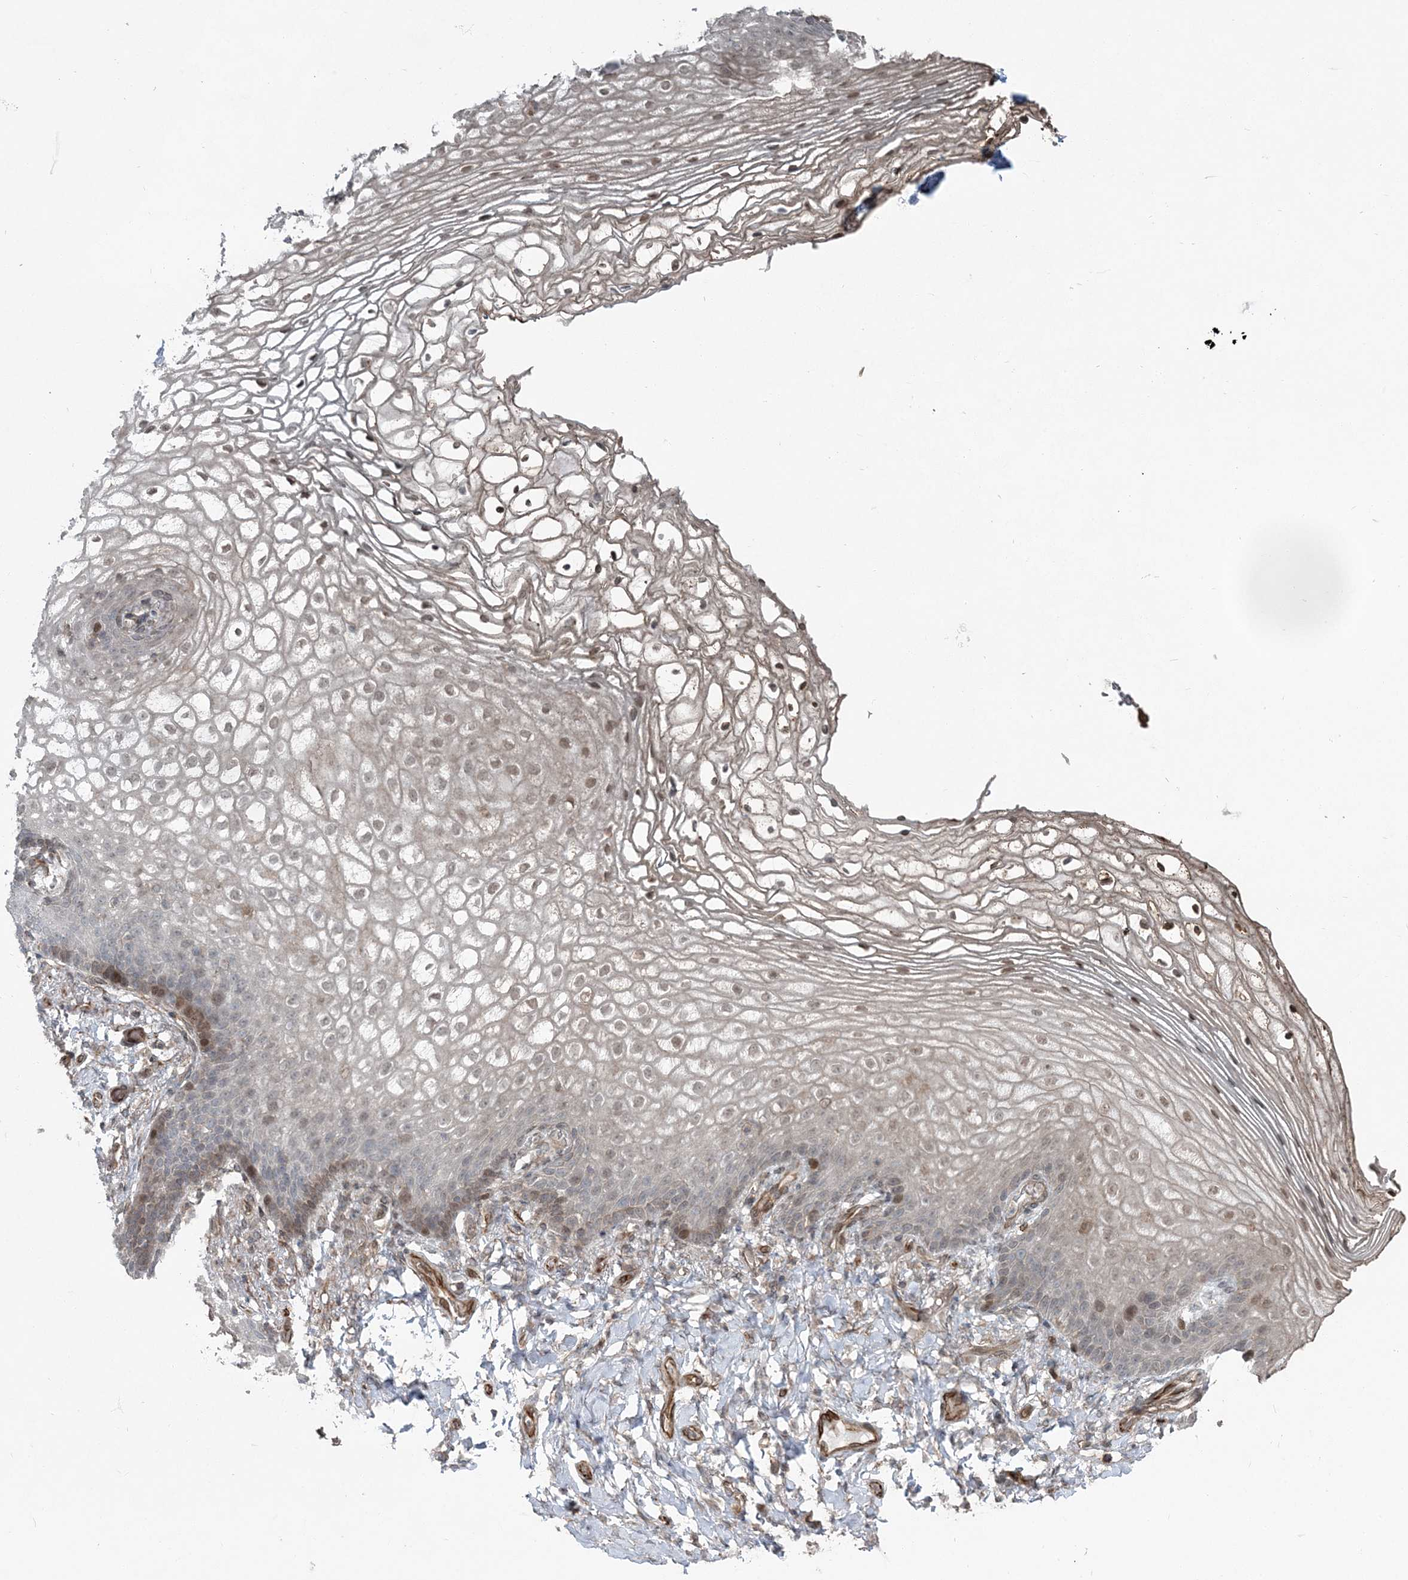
{"staining": {"intensity": "weak", "quantity": "25%-75%", "location": "cytoplasmic/membranous,nuclear"}, "tissue": "vagina", "cell_type": "Squamous epithelial cells", "image_type": "normal", "snomed": [{"axis": "morphology", "description": "Normal tissue, NOS"}, {"axis": "topography", "description": "Vagina"}], "caption": "Immunohistochemical staining of unremarkable vagina shows weak cytoplasmic/membranous,nuclear protein positivity in approximately 25%-75% of squamous epithelial cells. Ihc stains the protein in brown and the nuclei are stained blue.", "gene": "FBXL17", "patient": {"sex": "female", "age": 60}}